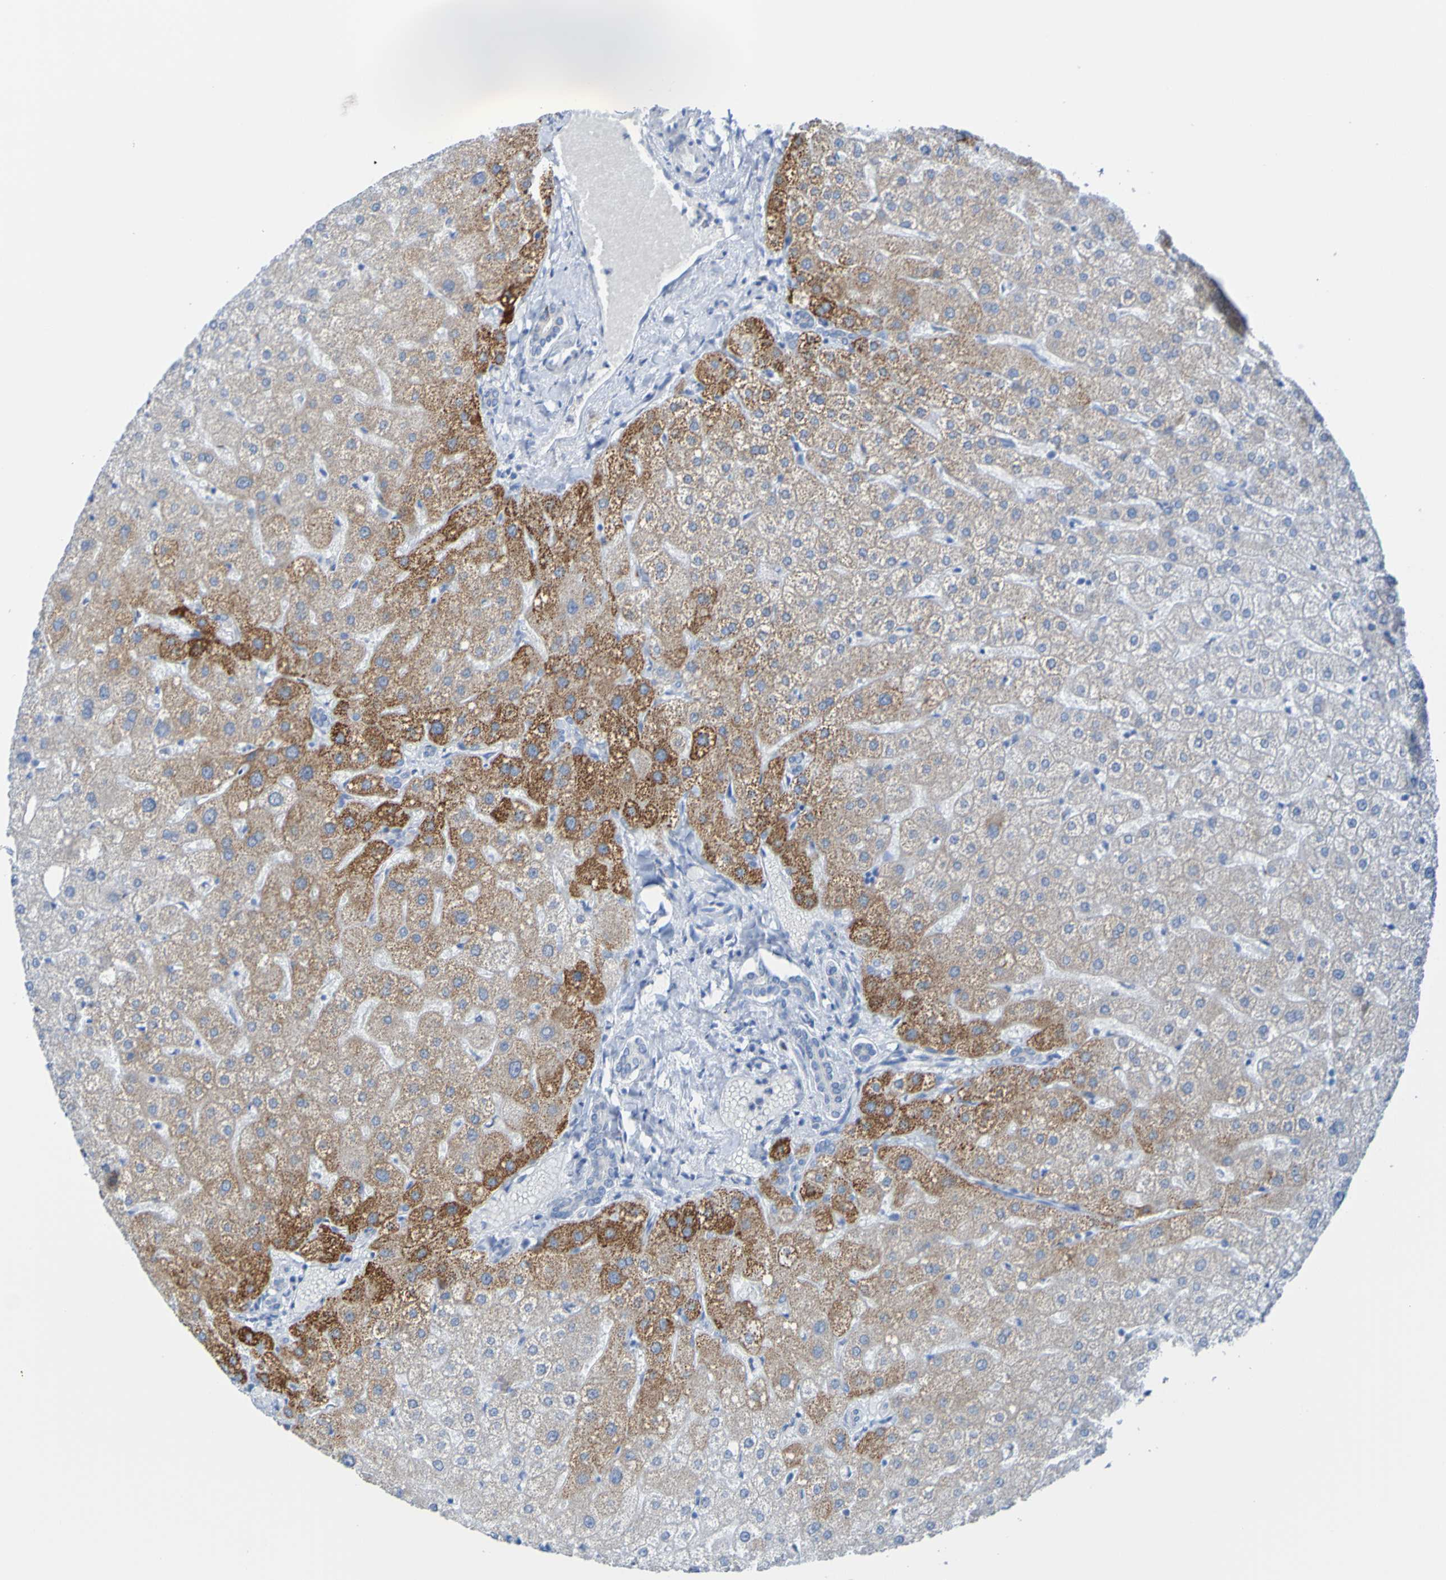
{"staining": {"intensity": "negative", "quantity": "none", "location": "none"}, "tissue": "liver", "cell_type": "Cholangiocytes", "image_type": "normal", "snomed": [{"axis": "morphology", "description": "Normal tissue, NOS"}, {"axis": "topography", "description": "Liver"}], "caption": "There is no significant positivity in cholangiocytes of liver.", "gene": "ACMSD", "patient": {"sex": "male", "age": 73}}